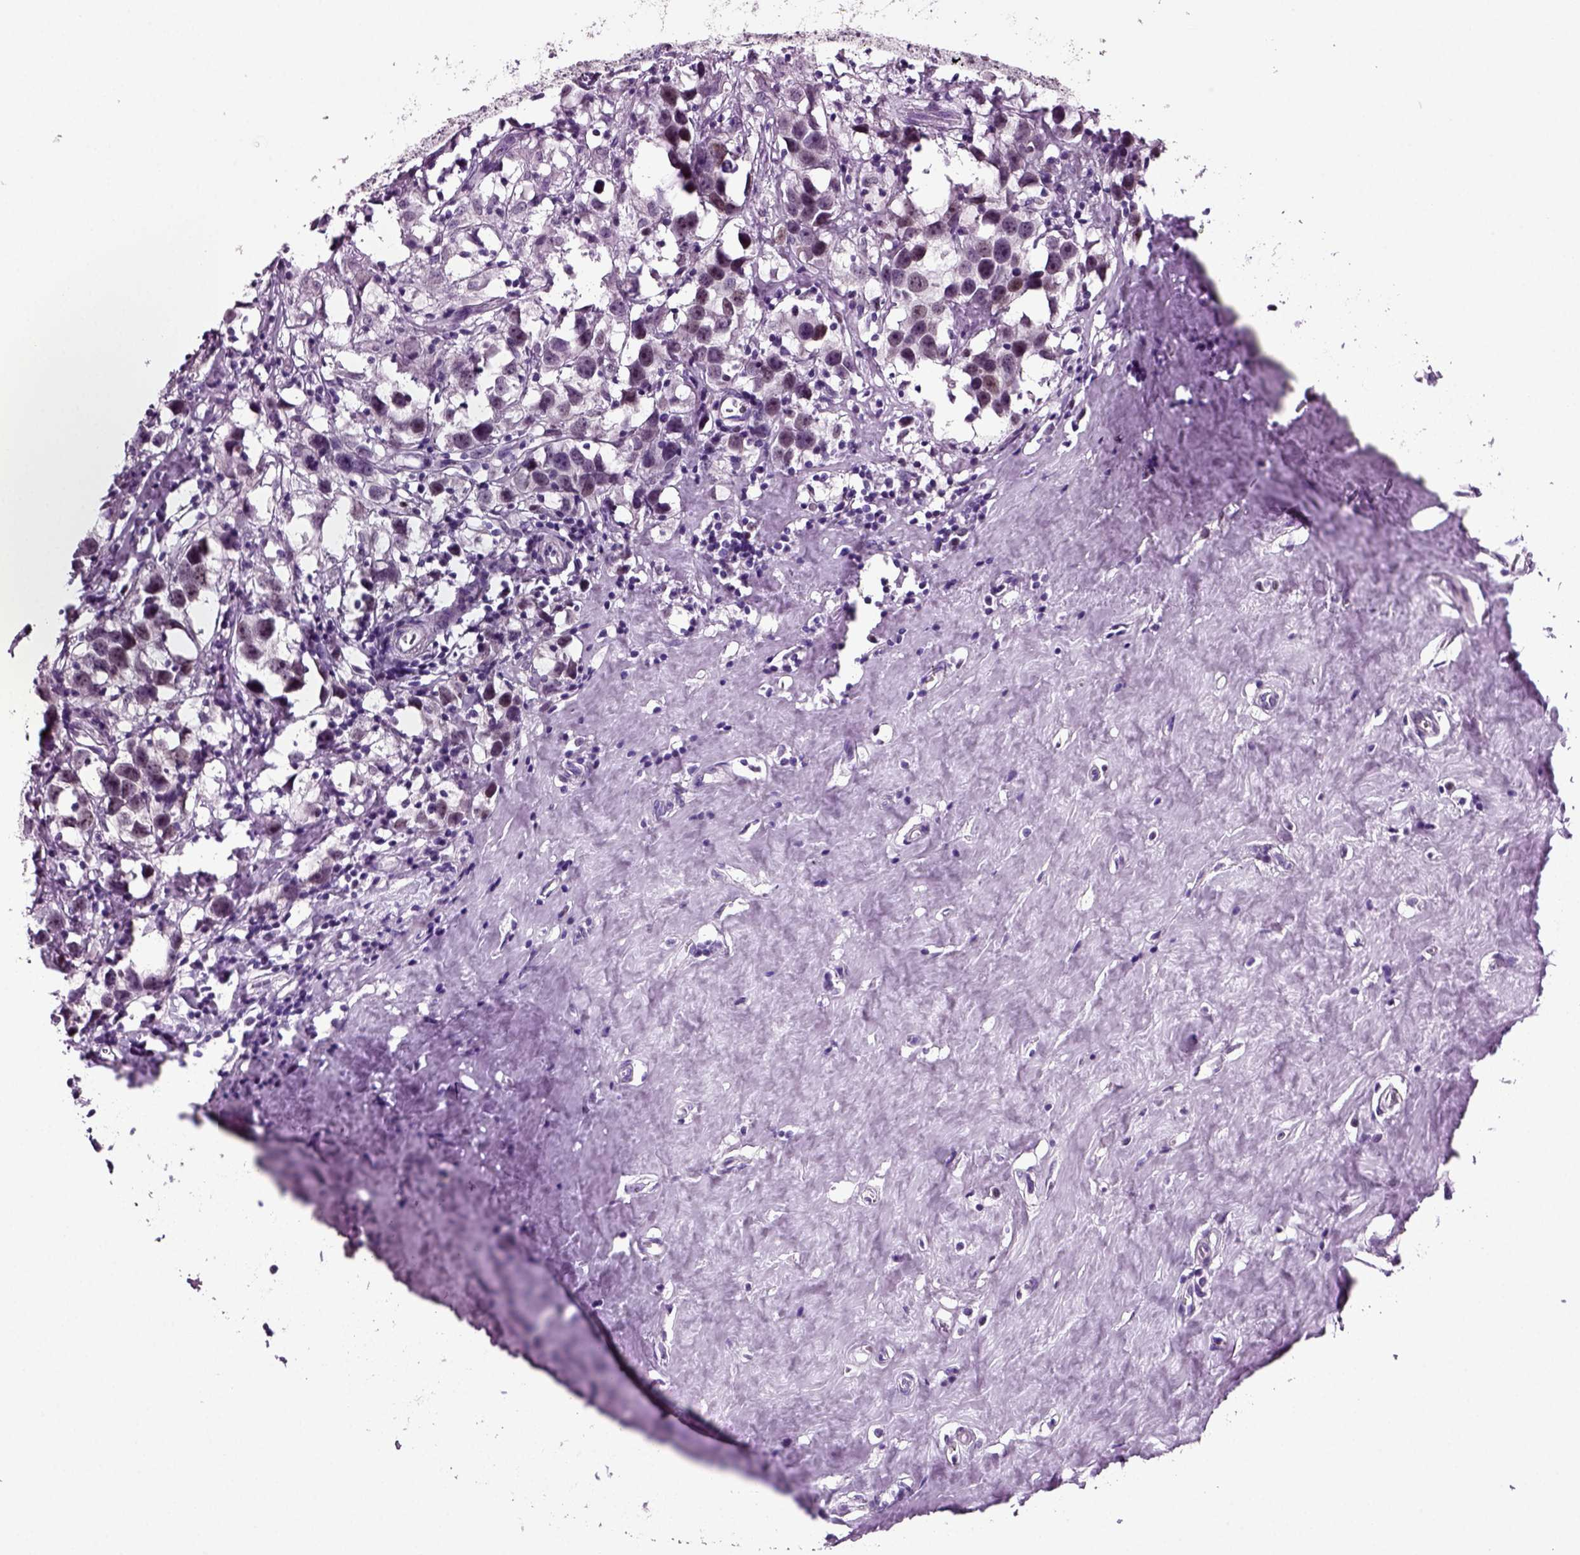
{"staining": {"intensity": "negative", "quantity": "none", "location": "none"}, "tissue": "testis cancer", "cell_type": "Tumor cells", "image_type": "cancer", "snomed": [{"axis": "morphology", "description": "Seminoma, NOS"}, {"axis": "topography", "description": "Testis"}], "caption": "This is a photomicrograph of IHC staining of testis cancer, which shows no expression in tumor cells.", "gene": "ARID3A", "patient": {"sex": "male", "age": 49}}